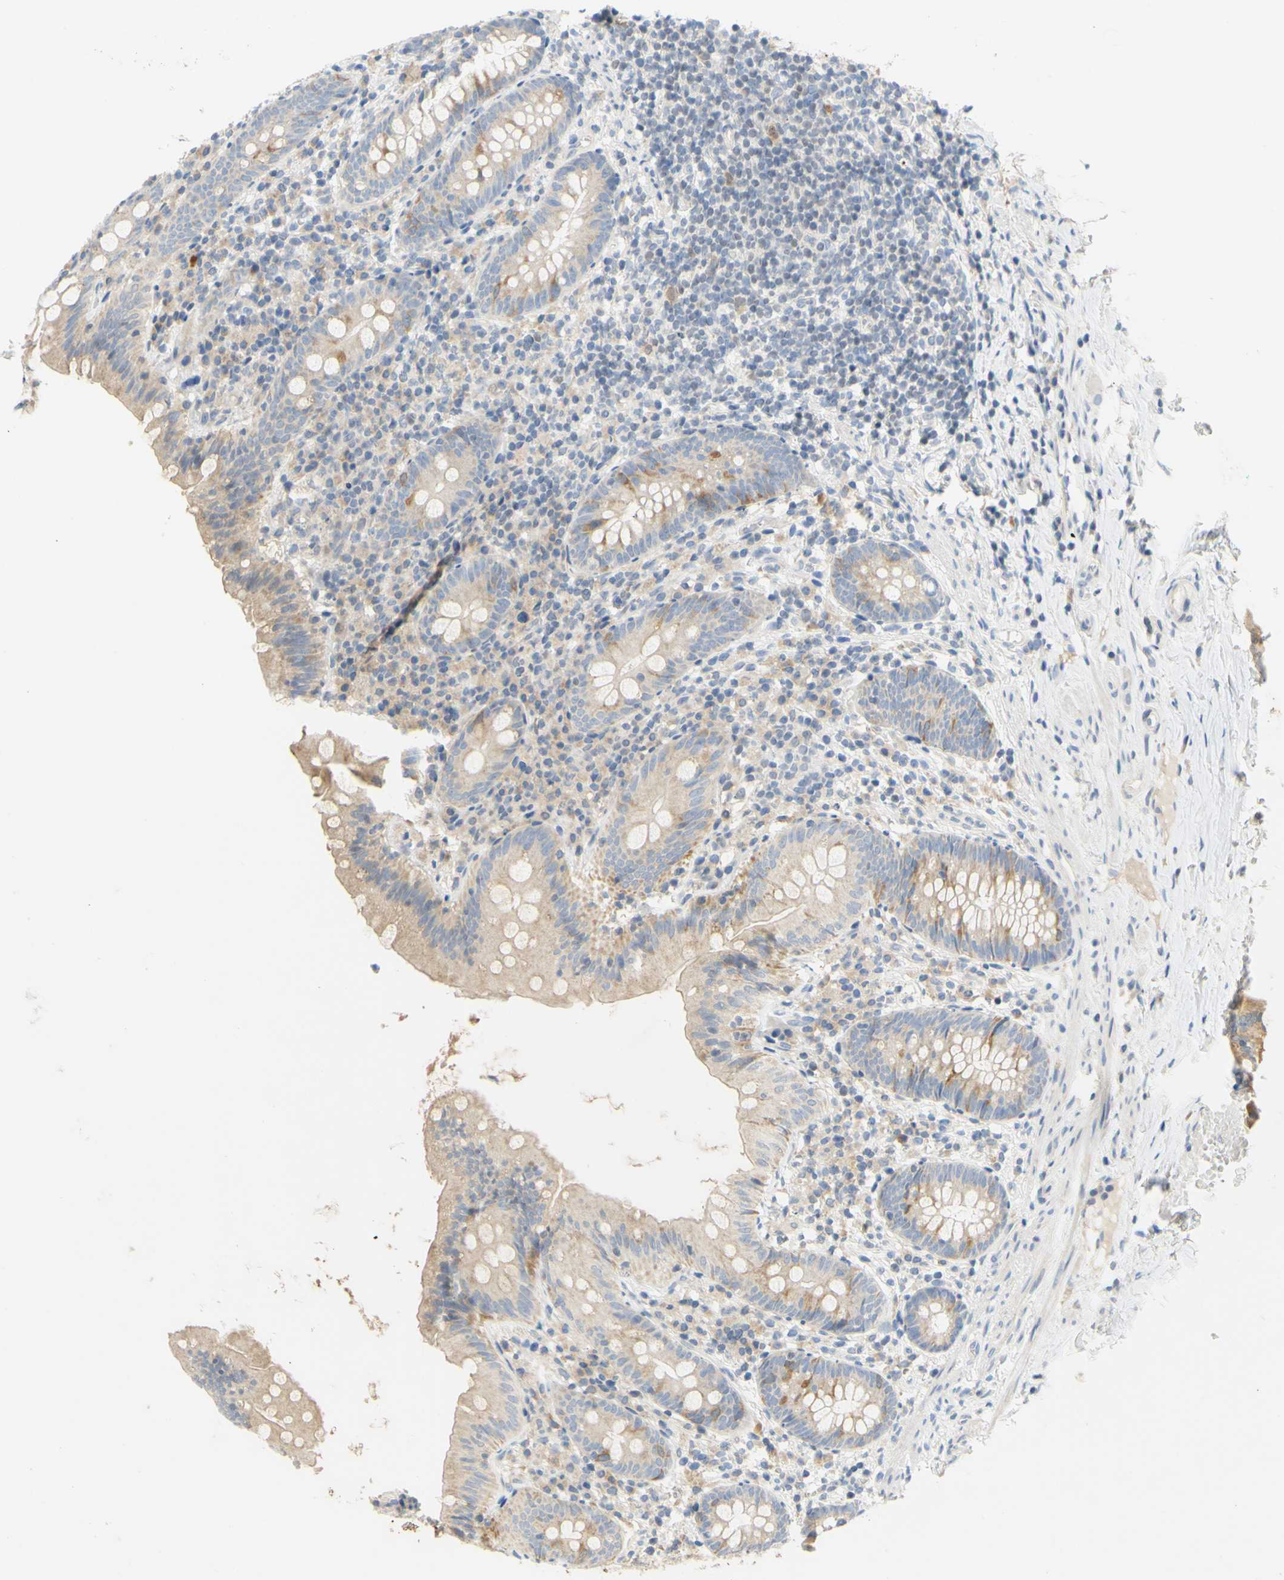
{"staining": {"intensity": "weak", "quantity": "<25%", "location": "cytoplasmic/membranous"}, "tissue": "appendix", "cell_type": "Glandular cells", "image_type": "normal", "snomed": [{"axis": "morphology", "description": "Normal tissue, NOS"}, {"axis": "topography", "description": "Appendix"}], "caption": "A high-resolution image shows IHC staining of benign appendix, which displays no significant expression in glandular cells. (Stains: DAB immunohistochemistry with hematoxylin counter stain, Microscopy: brightfield microscopy at high magnification).", "gene": "CCNB2", "patient": {"sex": "male", "age": 52}}